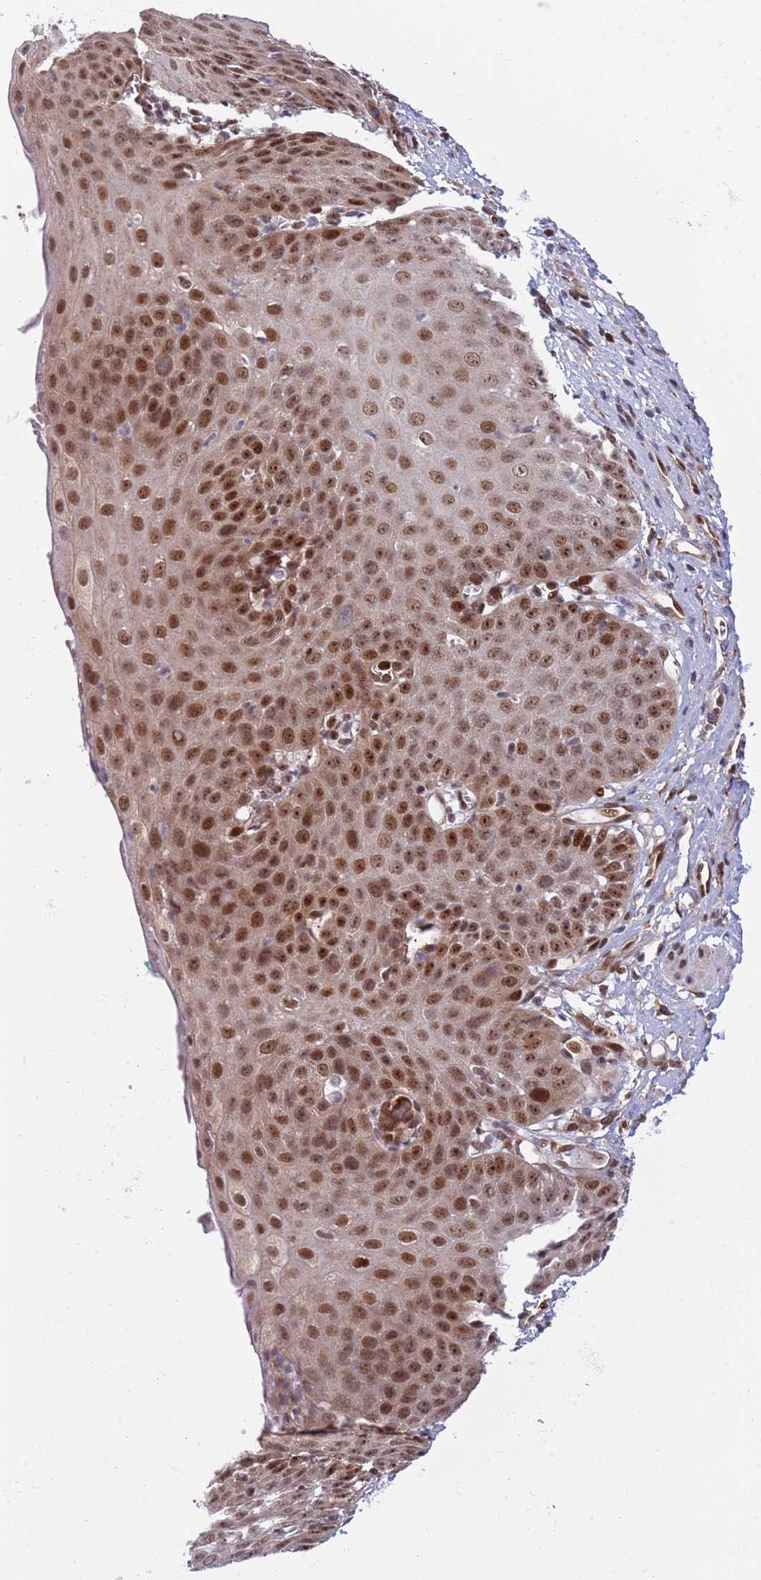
{"staining": {"intensity": "strong", "quantity": ">75%", "location": "cytoplasmic/membranous,nuclear"}, "tissue": "esophagus", "cell_type": "Squamous epithelial cells", "image_type": "normal", "snomed": [{"axis": "morphology", "description": "Normal tissue, NOS"}, {"axis": "topography", "description": "Esophagus"}], "caption": "Strong cytoplasmic/membranous,nuclear protein positivity is identified in about >75% of squamous epithelial cells in esophagus. The protein is shown in brown color, while the nuclei are stained blue.", "gene": "TBX10", "patient": {"sex": "male", "age": 71}}